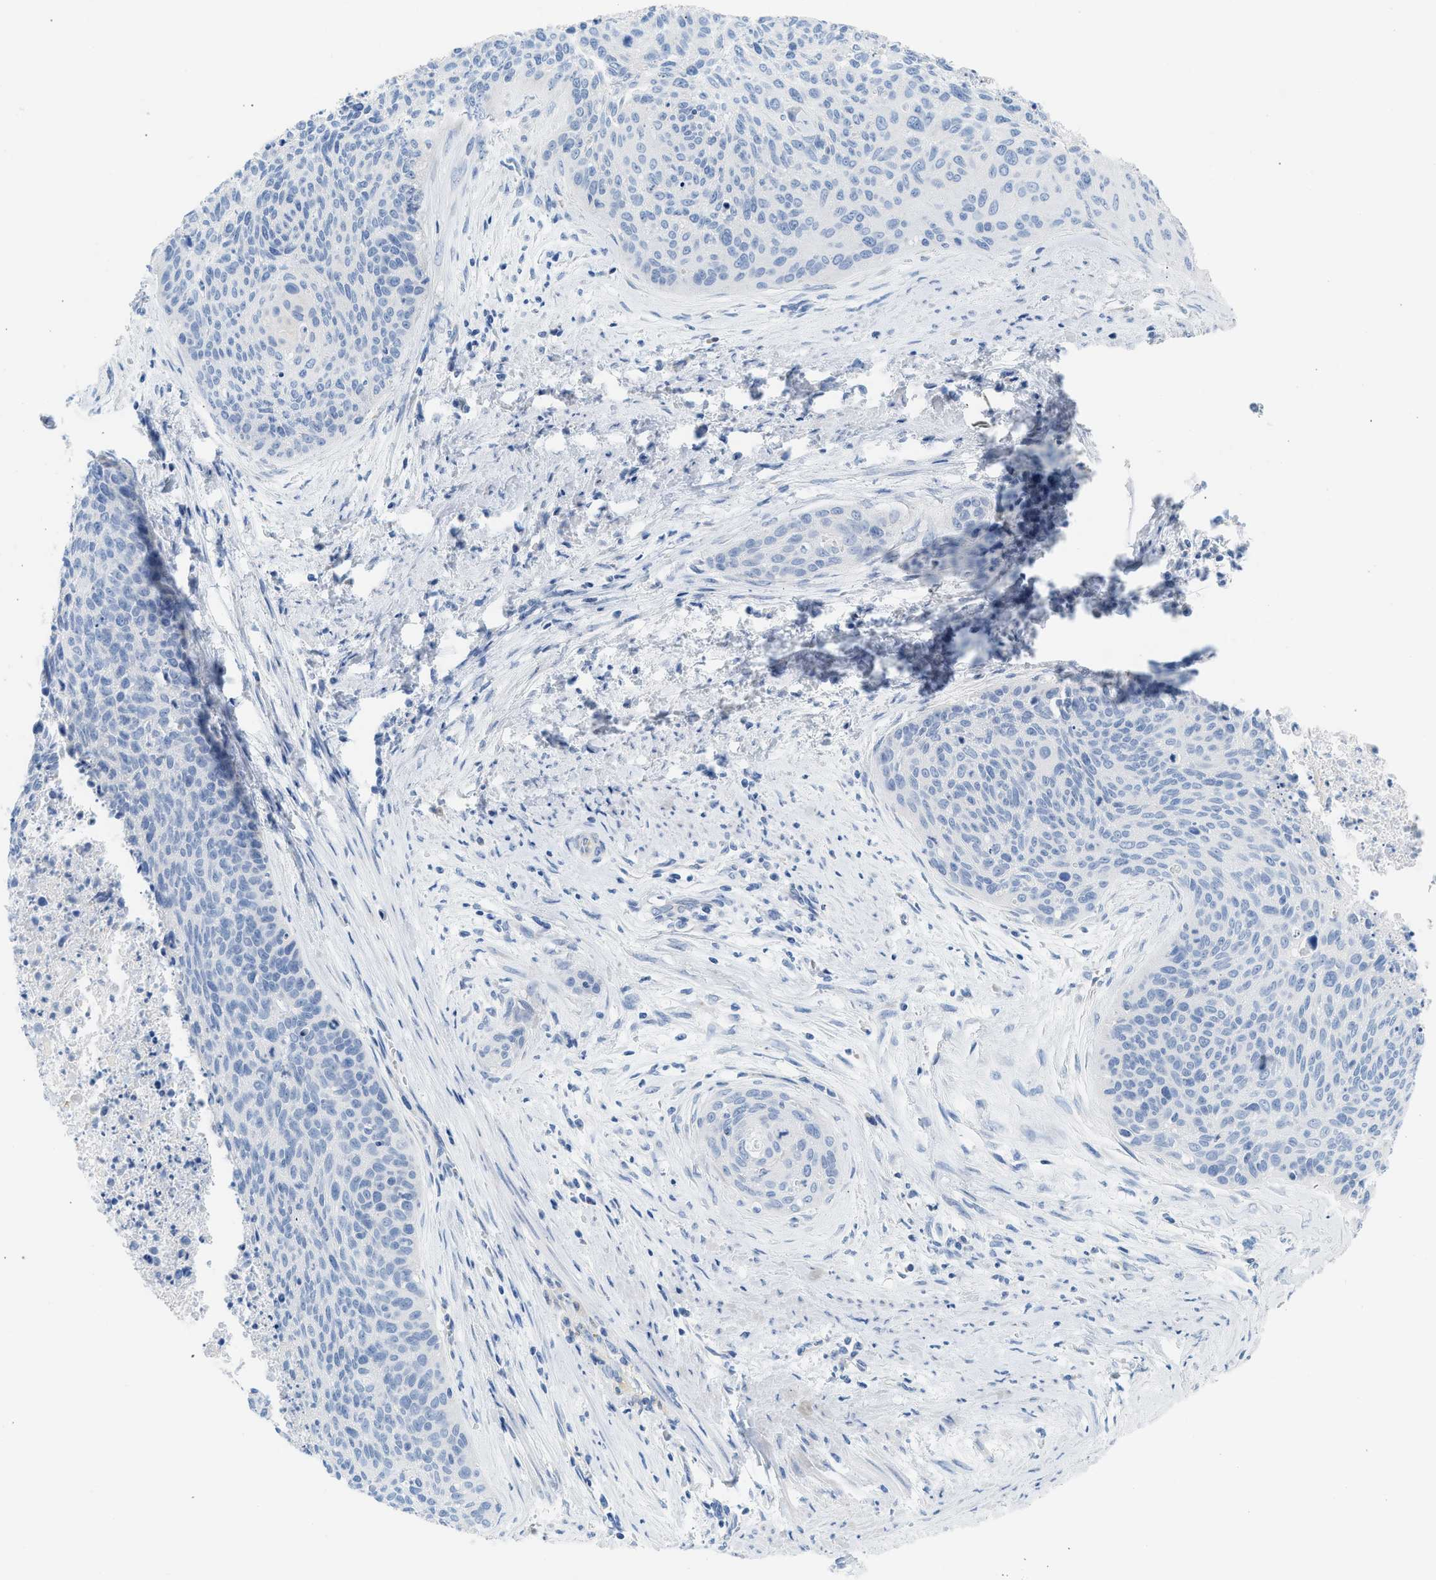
{"staining": {"intensity": "negative", "quantity": "none", "location": "none"}, "tissue": "cervical cancer", "cell_type": "Tumor cells", "image_type": "cancer", "snomed": [{"axis": "morphology", "description": "Squamous cell carcinoma, NOS"}, {"axis": "topography", "description": "Cervix"}], "caption": "Cervical cancer (squamous cell carcinoma) was stained to show a protein in brown. There is no significant positivity in tumor cells.", "gene": "NDUFS8", "patient": {"sex": "female", "age": 55}}